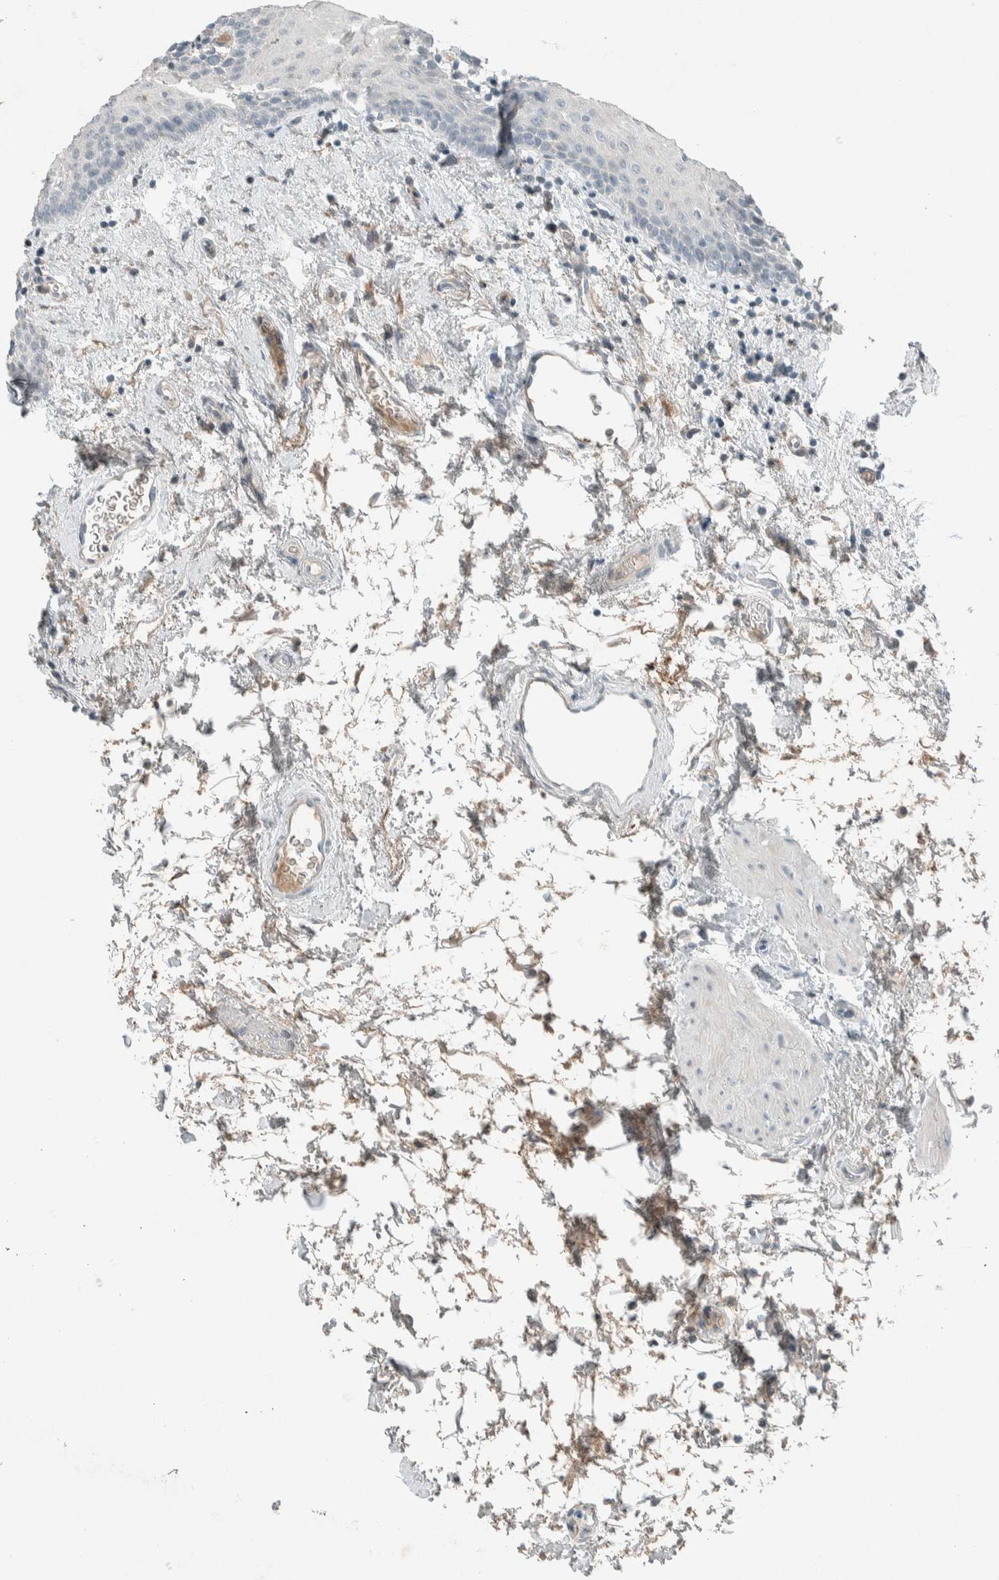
{"staining": {"intensity": "negative", "quantity": "none", "location": "none"}, "tissue": "oral mucosa", "cell_type": "Squamous epithelial cells", "image_type": "normal", "snomed": [{"axis": "morphology", "description": "Normal tissue, NOS"}, {"axis": "topography", "description": "Oral tissue"}], "caption": "This is an IHC photomicrograph of benign oral mucosa. There is no positivity in squamous epithelial cells.", "gene": "CERCAM", "patient": {"sex": "male", "age": 66}}